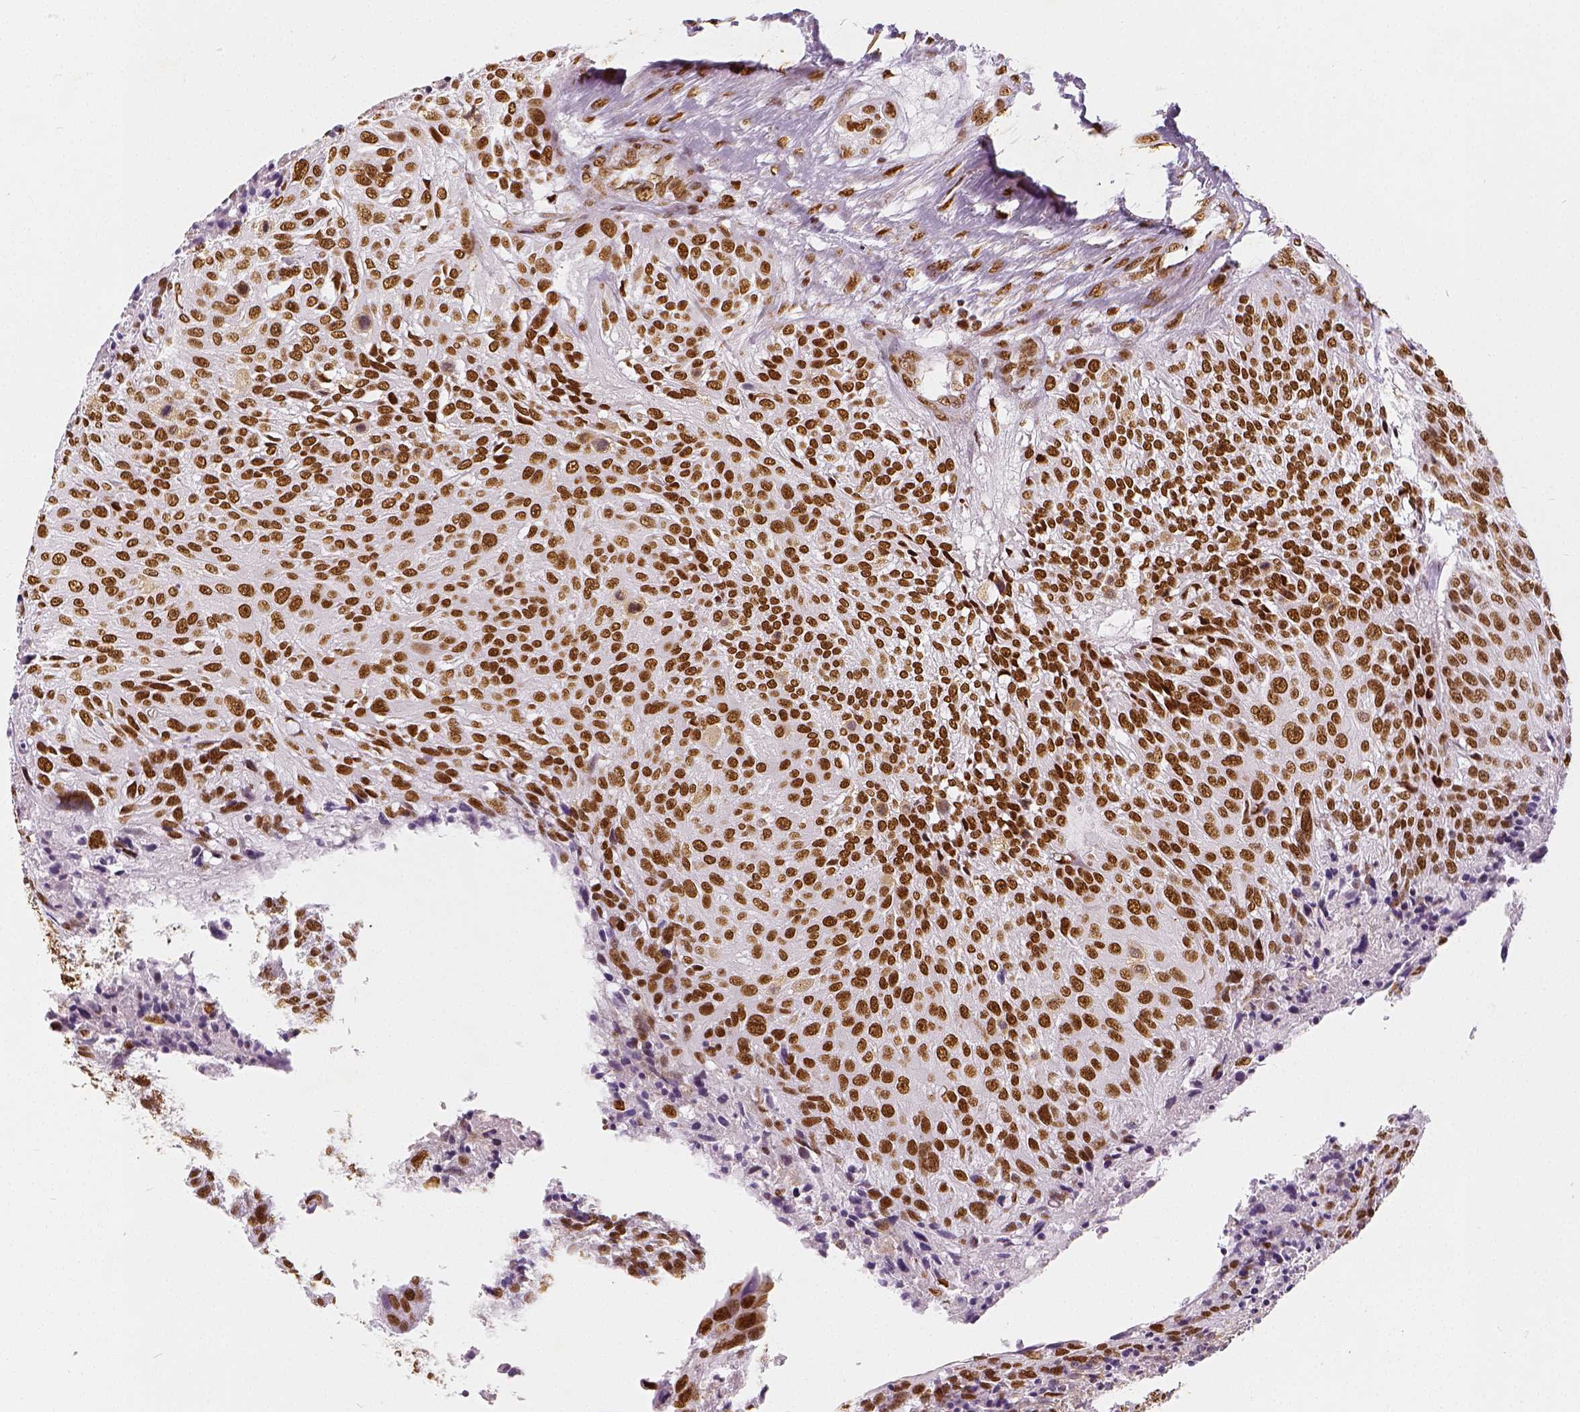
{"staining": {"intensity": "strong", "quantity": ">75%", "location": "nuclear"}, "tissue": "urothelial cancer", "cell_type": "Tumor cells", "image_type": "cancer", "snomed": [{"axis": "morphology", "description": "Urothelial carcinoma, NOS"}, {"axis": "topography", "description": "Urinary bladder"}], "caption": "Protein expression analysis of human transitional cell carcinoma reveals strong nuclear staining in about >75% of tumor cells.", "gene": "KDM5B", "patient": {"sex": "male", "age": 55}}